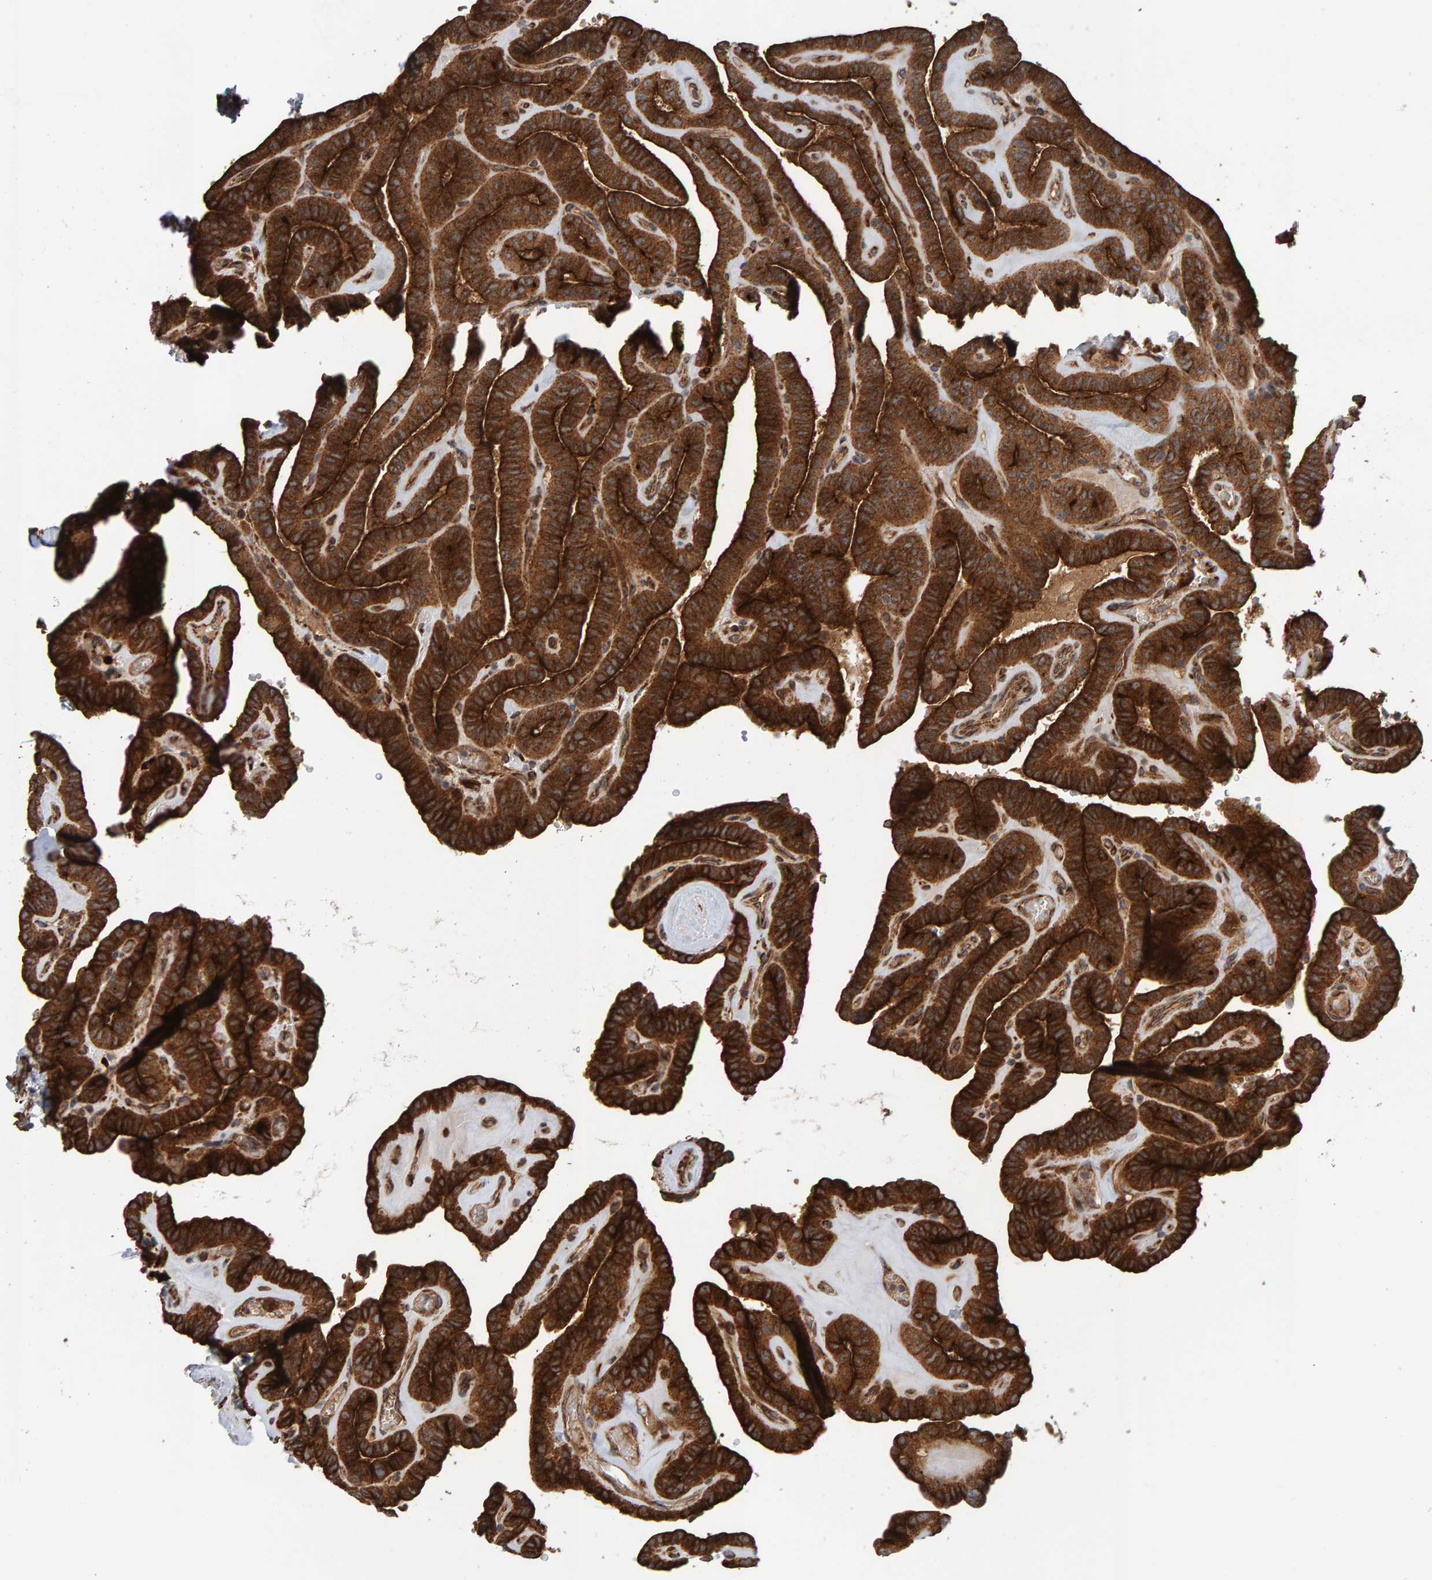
{"staining": {"intensity": "strong", "quantity": ">75%", "location": "cytoplasmic/membranous"}, "tissue": "thyroid cancer", "cell_type": "Tumor cells", "image_type": "cancer", "snomed": [{"axis": "morphology", "description": "Papillary adenocarcinoma, NOS"}, {"axis": "topography", "description": "Thyroid gland"}], "caption": "Immunohistochemistry histopathology image of neoplastic tissue: human thyroid papillary adenocarcinoma stained using IHC demonstrates high levels of strong protein expression localized specifically in the cytoplasmic/membranous of tumor cells, appearing as a cytoplasmic/membranous brown color.", "gene": "BAIAP2", "patient": {"sex": "male", "age": 77}}